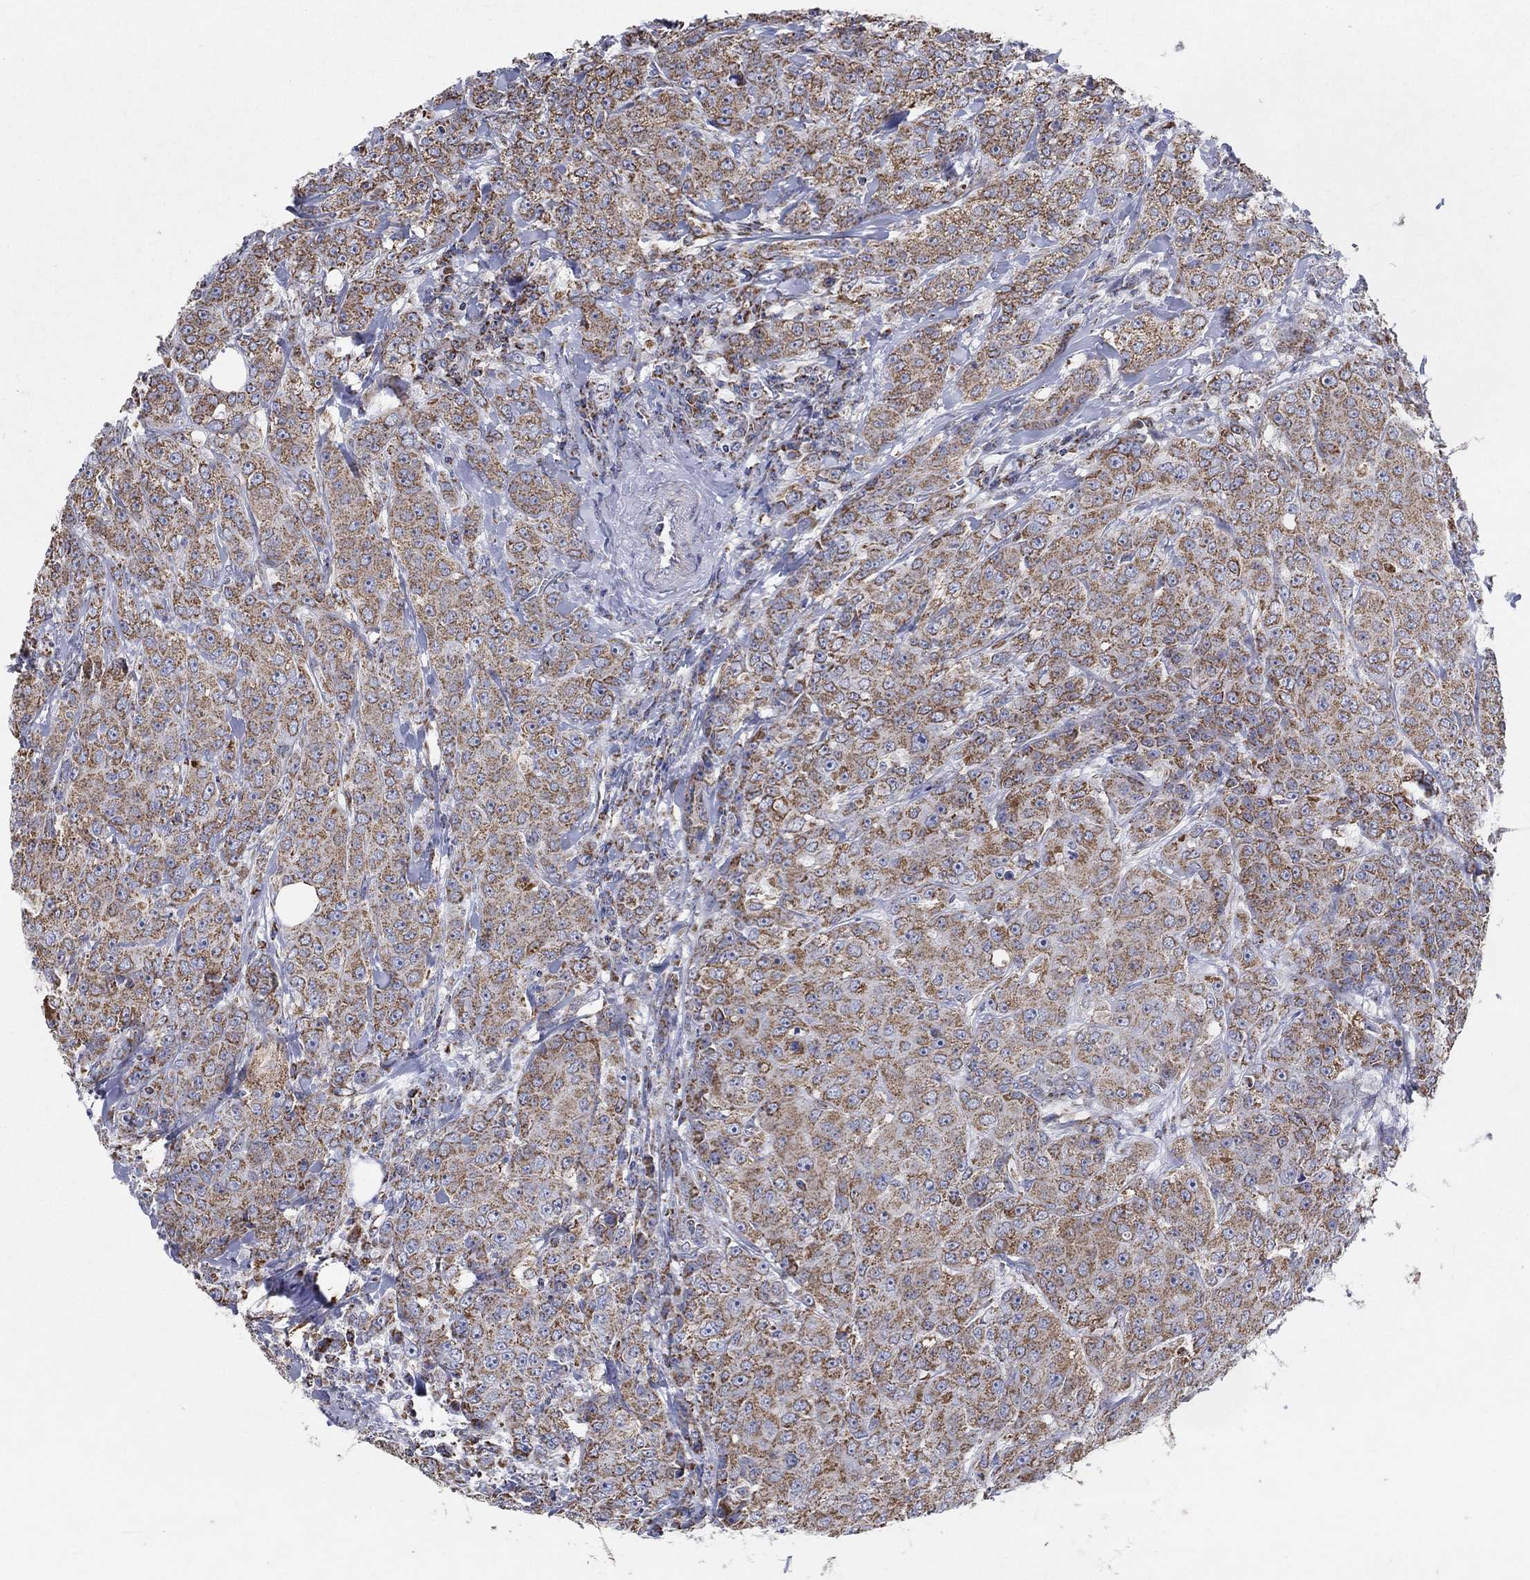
{"staining": {"intensity": "moderate", "quantity": ">75%", "location": "cytoplasmic/membranous"}, "tissue": "breast cancer", "cell_type": "Tumor cells", "image_type": "cancer", "snomed": [{"axis": "morphology", "description": "Duct carcinoma"}, {"axis": "topography", "description": "Breast"}], "caption": "Breast cancer stained with a protein marker shows moderate staining in tumor cells.", "gene": "C9orf85", "patient": {"sex": "female", "age": 43}}